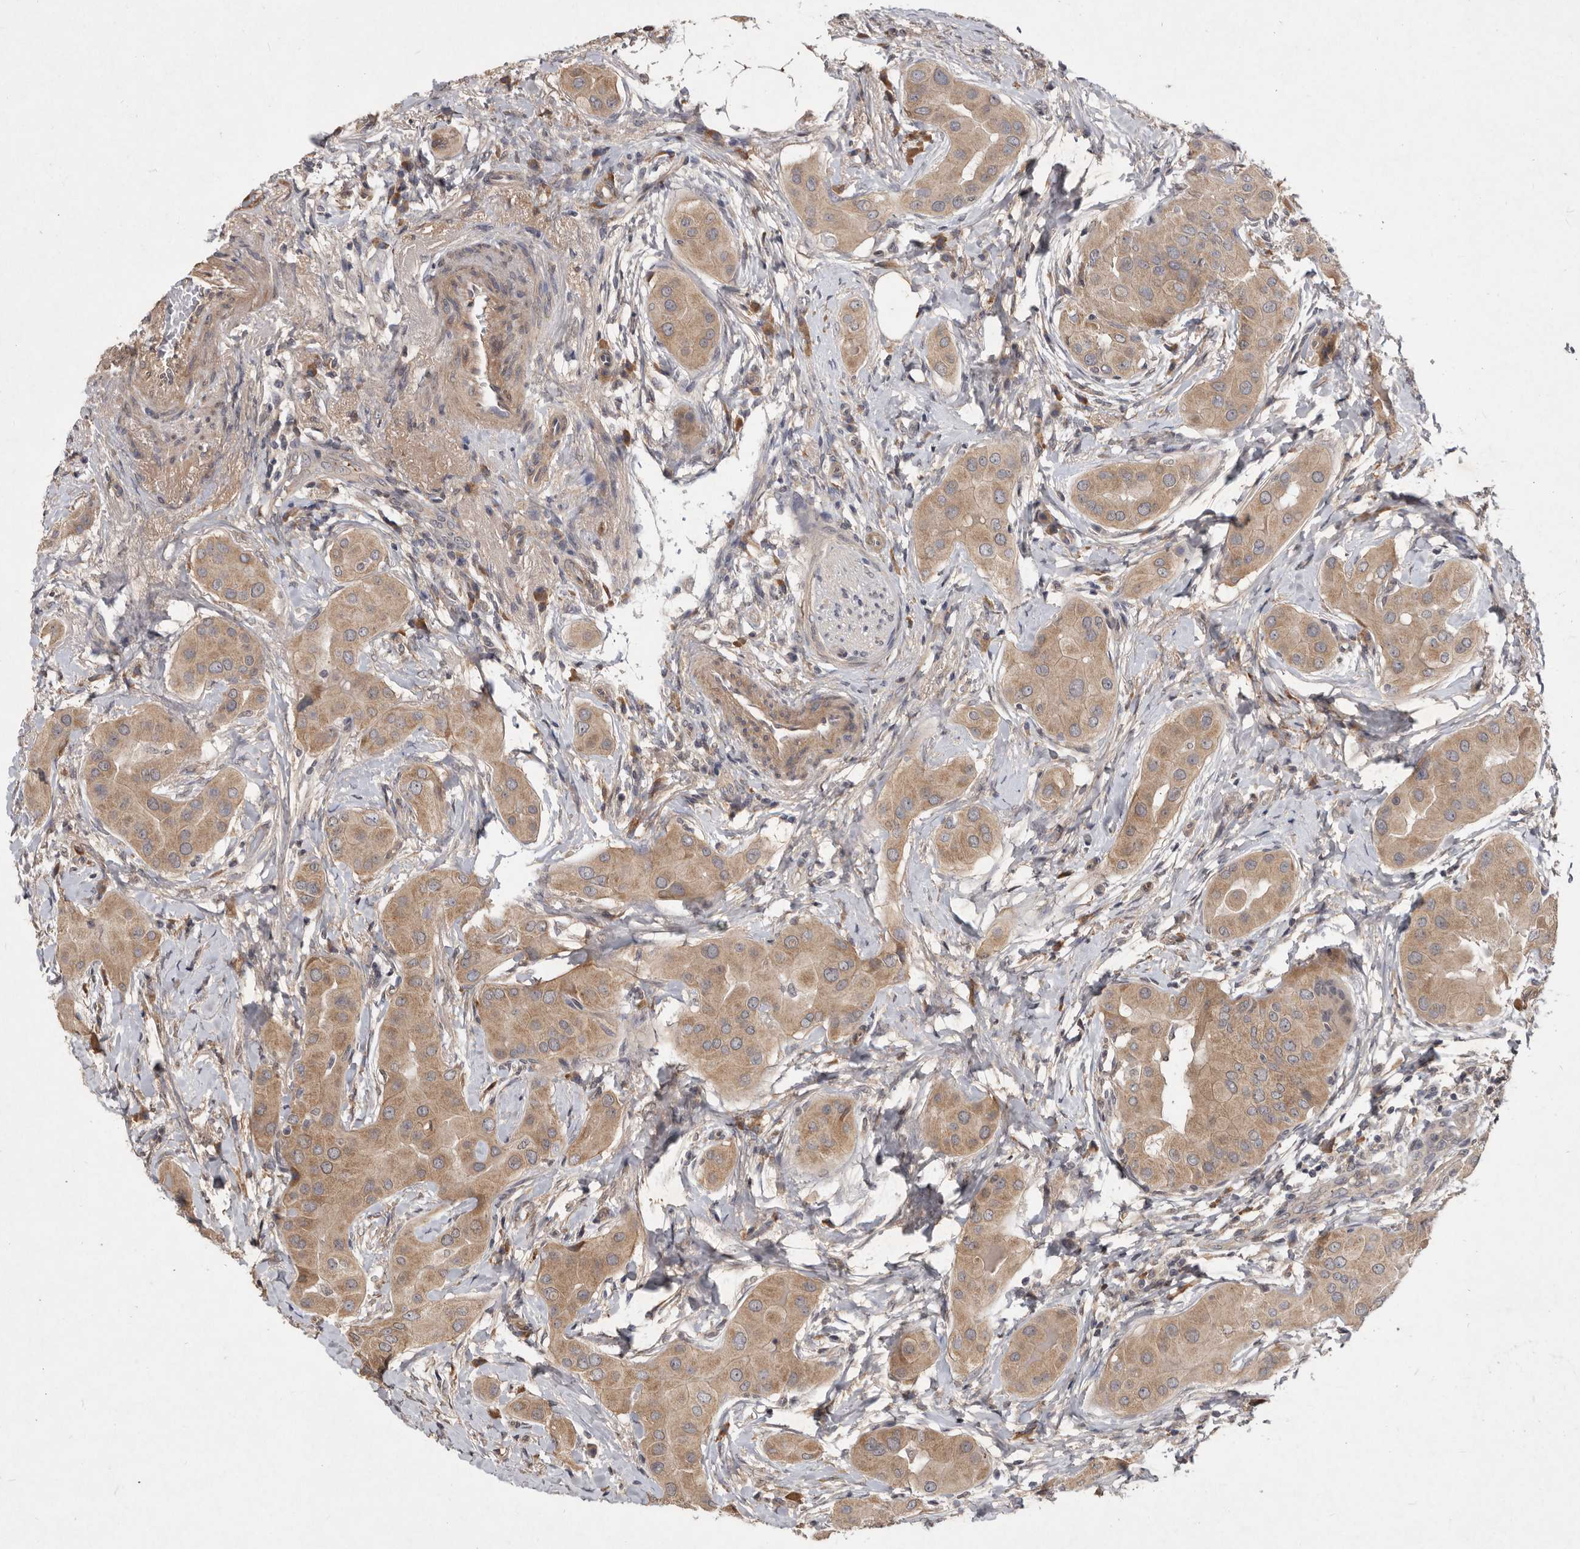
{"staining": {"intensity": "moderate", "quantity": ">75%", "location": "cytoplasmic/membranous"}, "tissue": "thyroid cancer", "cell_type": "Tumor cells", "image_type": "cancer", "snomed": [{"axis": "morphology", "description": "Papillary adenocarcinoma, NOS"}, {"axis": "topography", "description": "Thyroid gland"}], "caption": "Protein staining of thyroid cancer tissue reveals moderate cytoplasmic/membranous expression in approximately >75% of tumor cells.", "gene": "DNAJC28", "patient": {"sex": "male", "age": 33}}